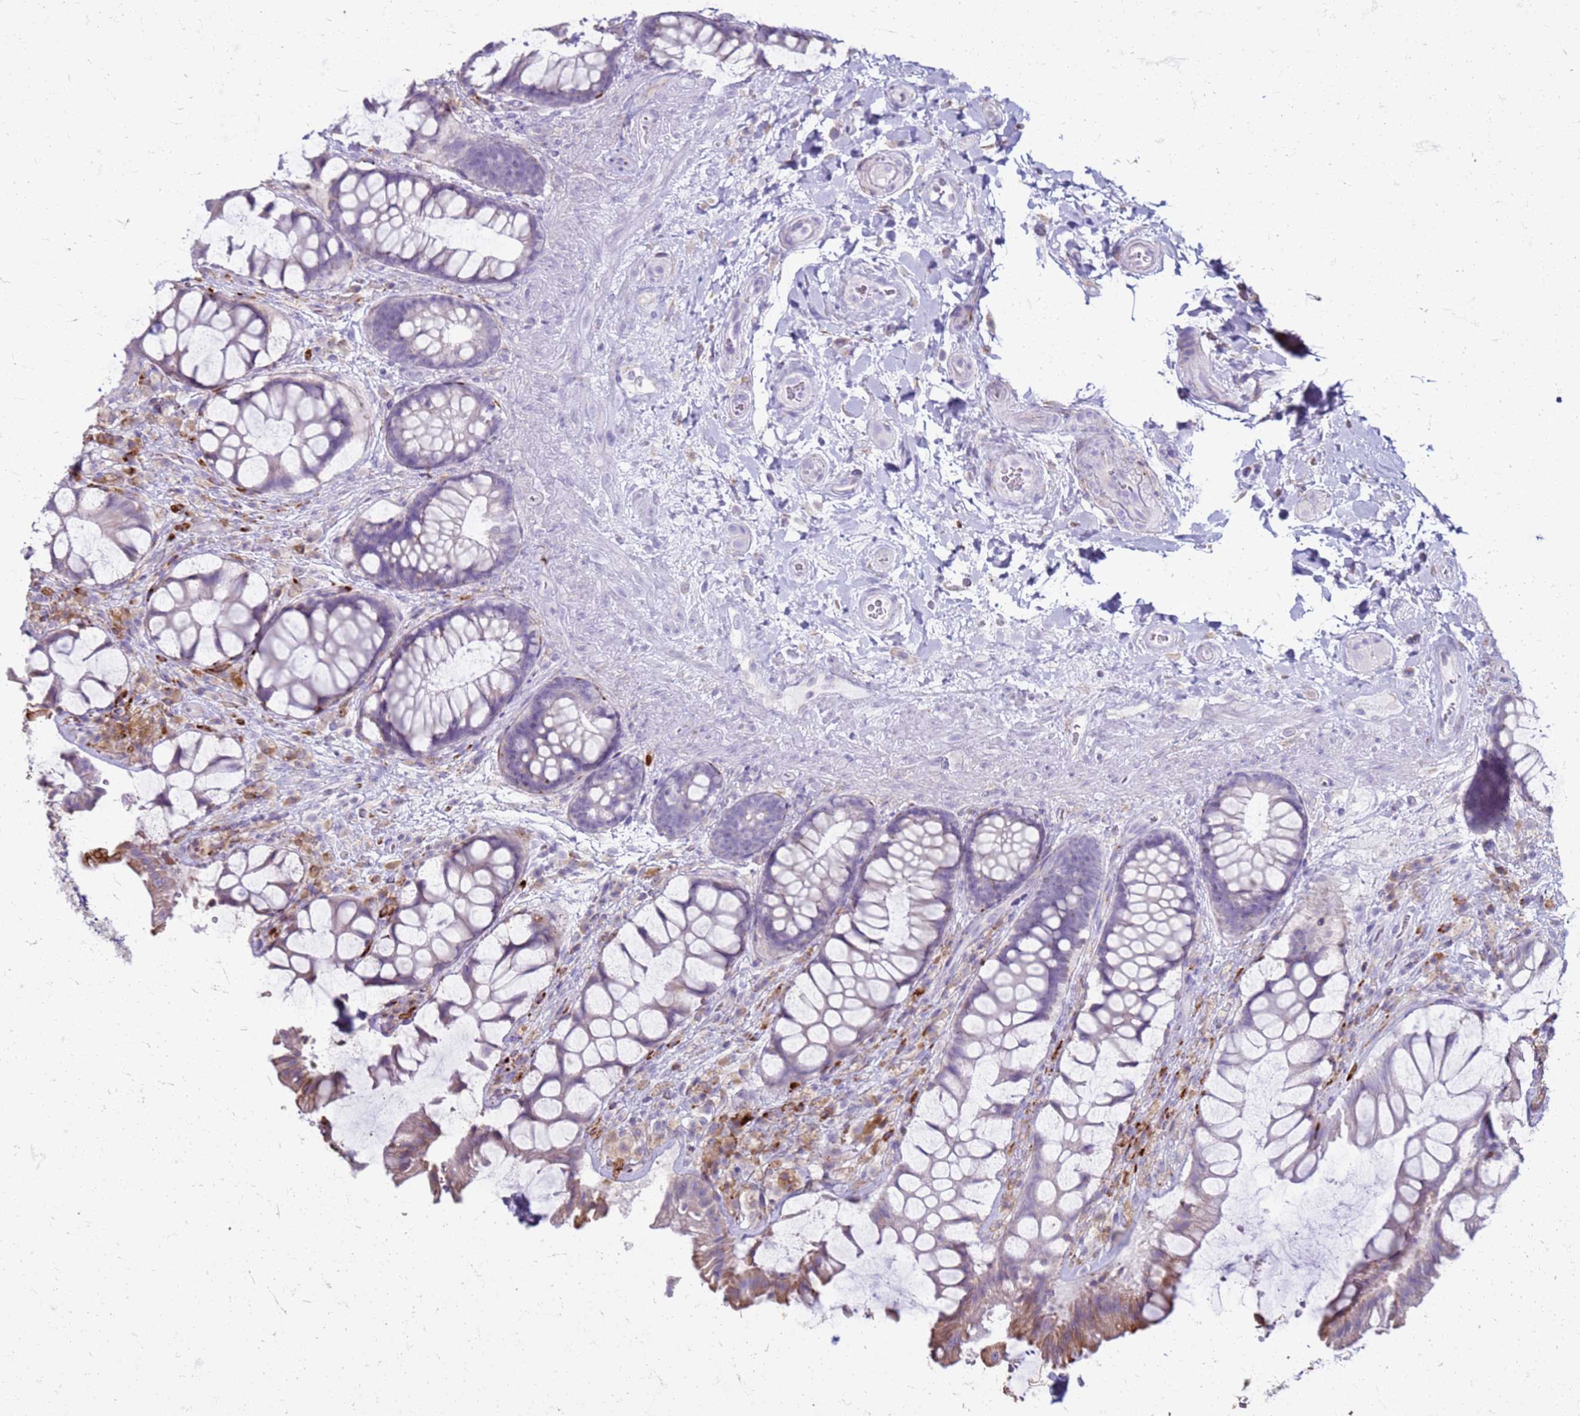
{"staining": {"intensity": "moderate", "quantity": "<25%", "location": "cytoplasmic/membranous"}, "tissue": "rectum", "cell_type": "Glandular cells", "image_type": "normal", "snomed": [{"axis": "morphology", "description": "Normal tissue, NOS"}, {"axis": "topography", "description": "Rectum"}], "caption": "DAB immunohistochemical staining of normal human rectum displays moderate cytoplasmic/membranous protein expression in approximately <25% of glandular cells.", "gene": "PDK3", "patient": {"sex": "female", "age": 58}}